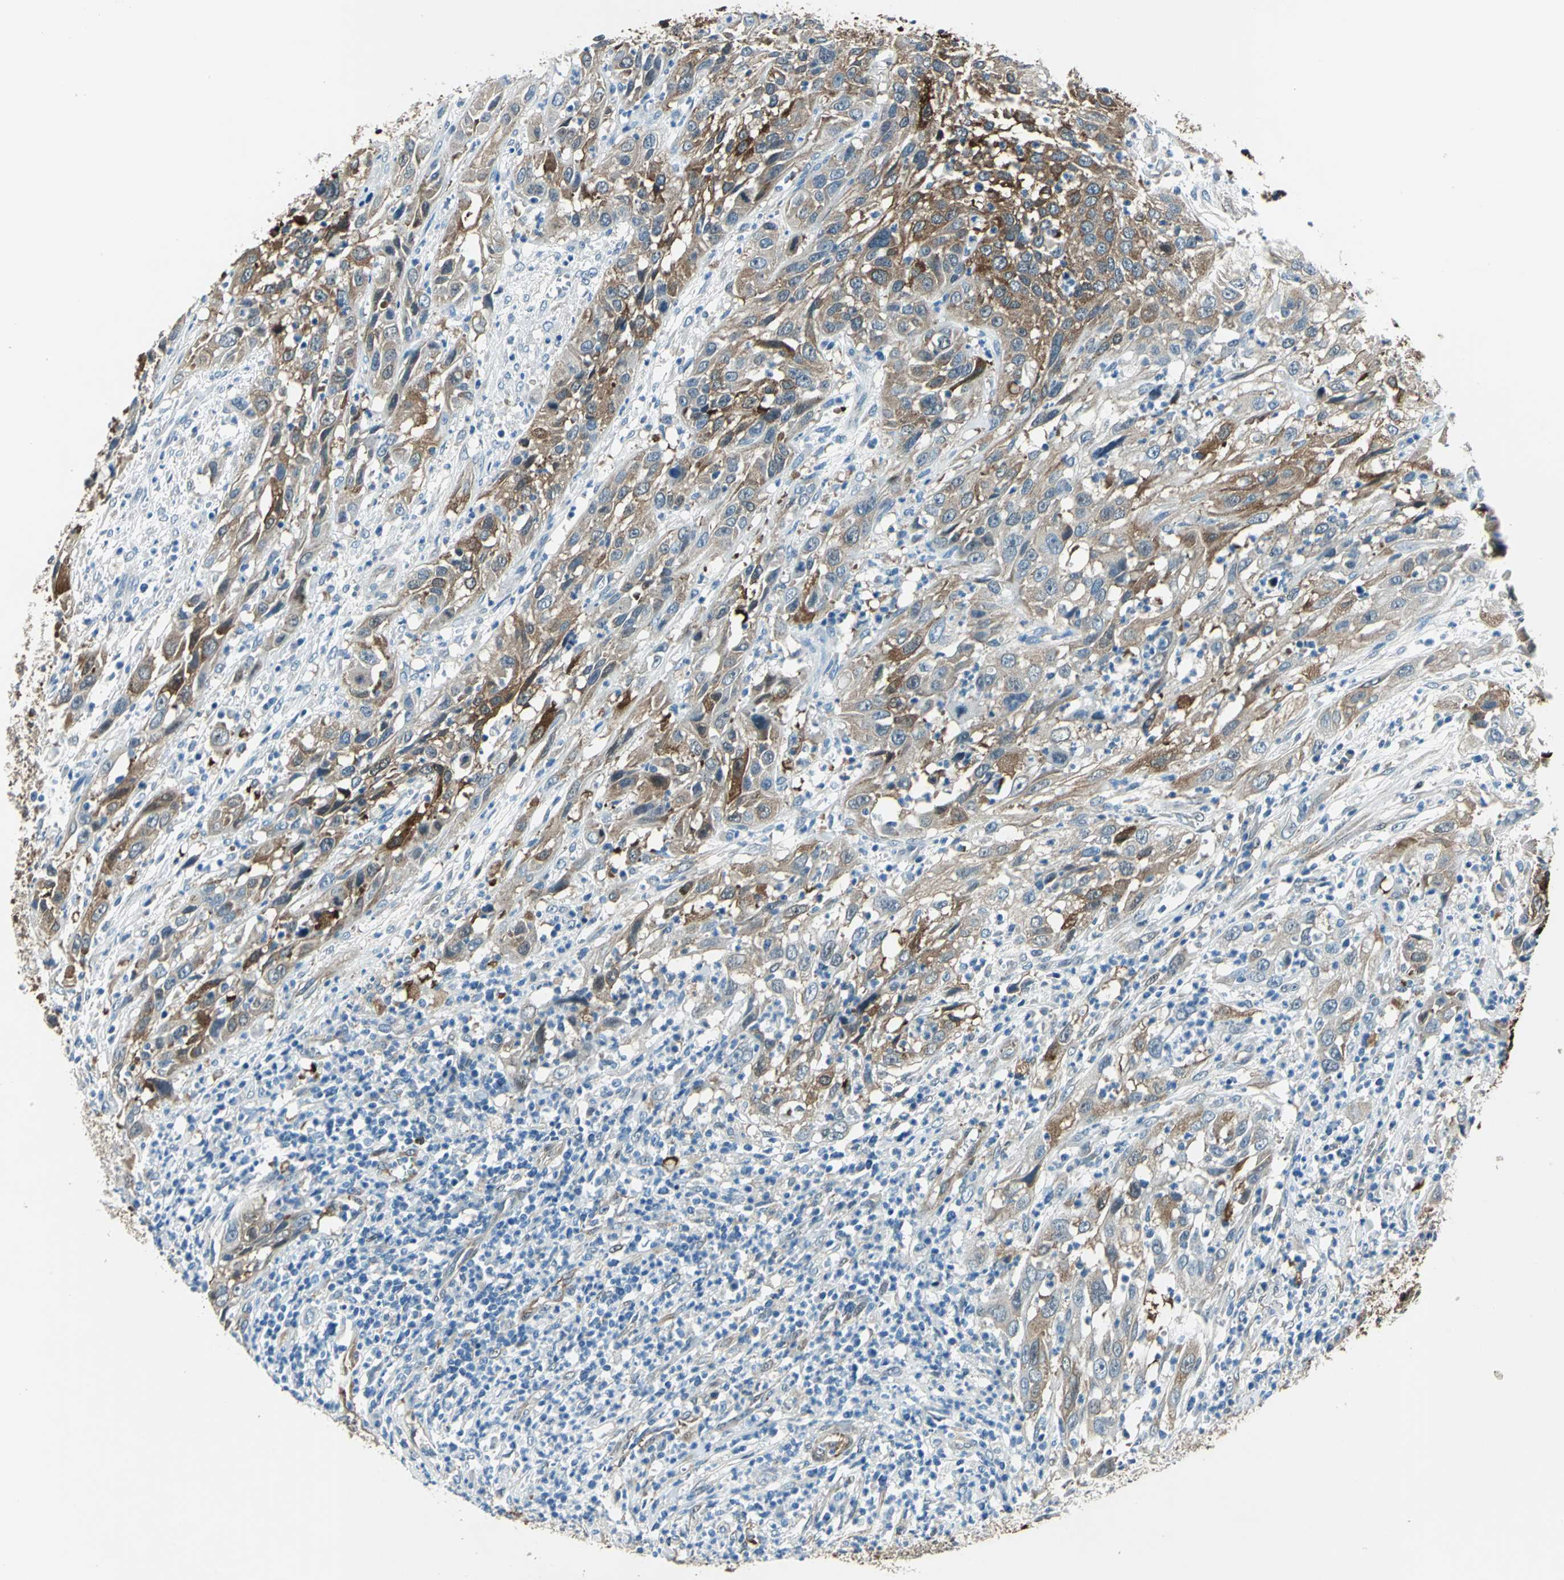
{"staining": {"intensity": "strong", "quantity": "25%-75%", "location": "cytoplasmic/membranous"}, "tissue": "cervical cancer", "cell_type": "Tumor cells", "image_type": "cancer", "snomed": [{"axis": "morphology", "description": "Squamous cell carcinoma, NOS"}, {"axis": "topography", "description": "Cervix"}], "caption": "This is a photomicrograph of immunohistochemistry (IHC) staining of cervical cancer (squamous cell carcinoma), which shows strong staining in the cytoplasmic/membranous of tumor cells.", "gene": "HSPB1", "patient": {"sex": "female", "age": 32}}